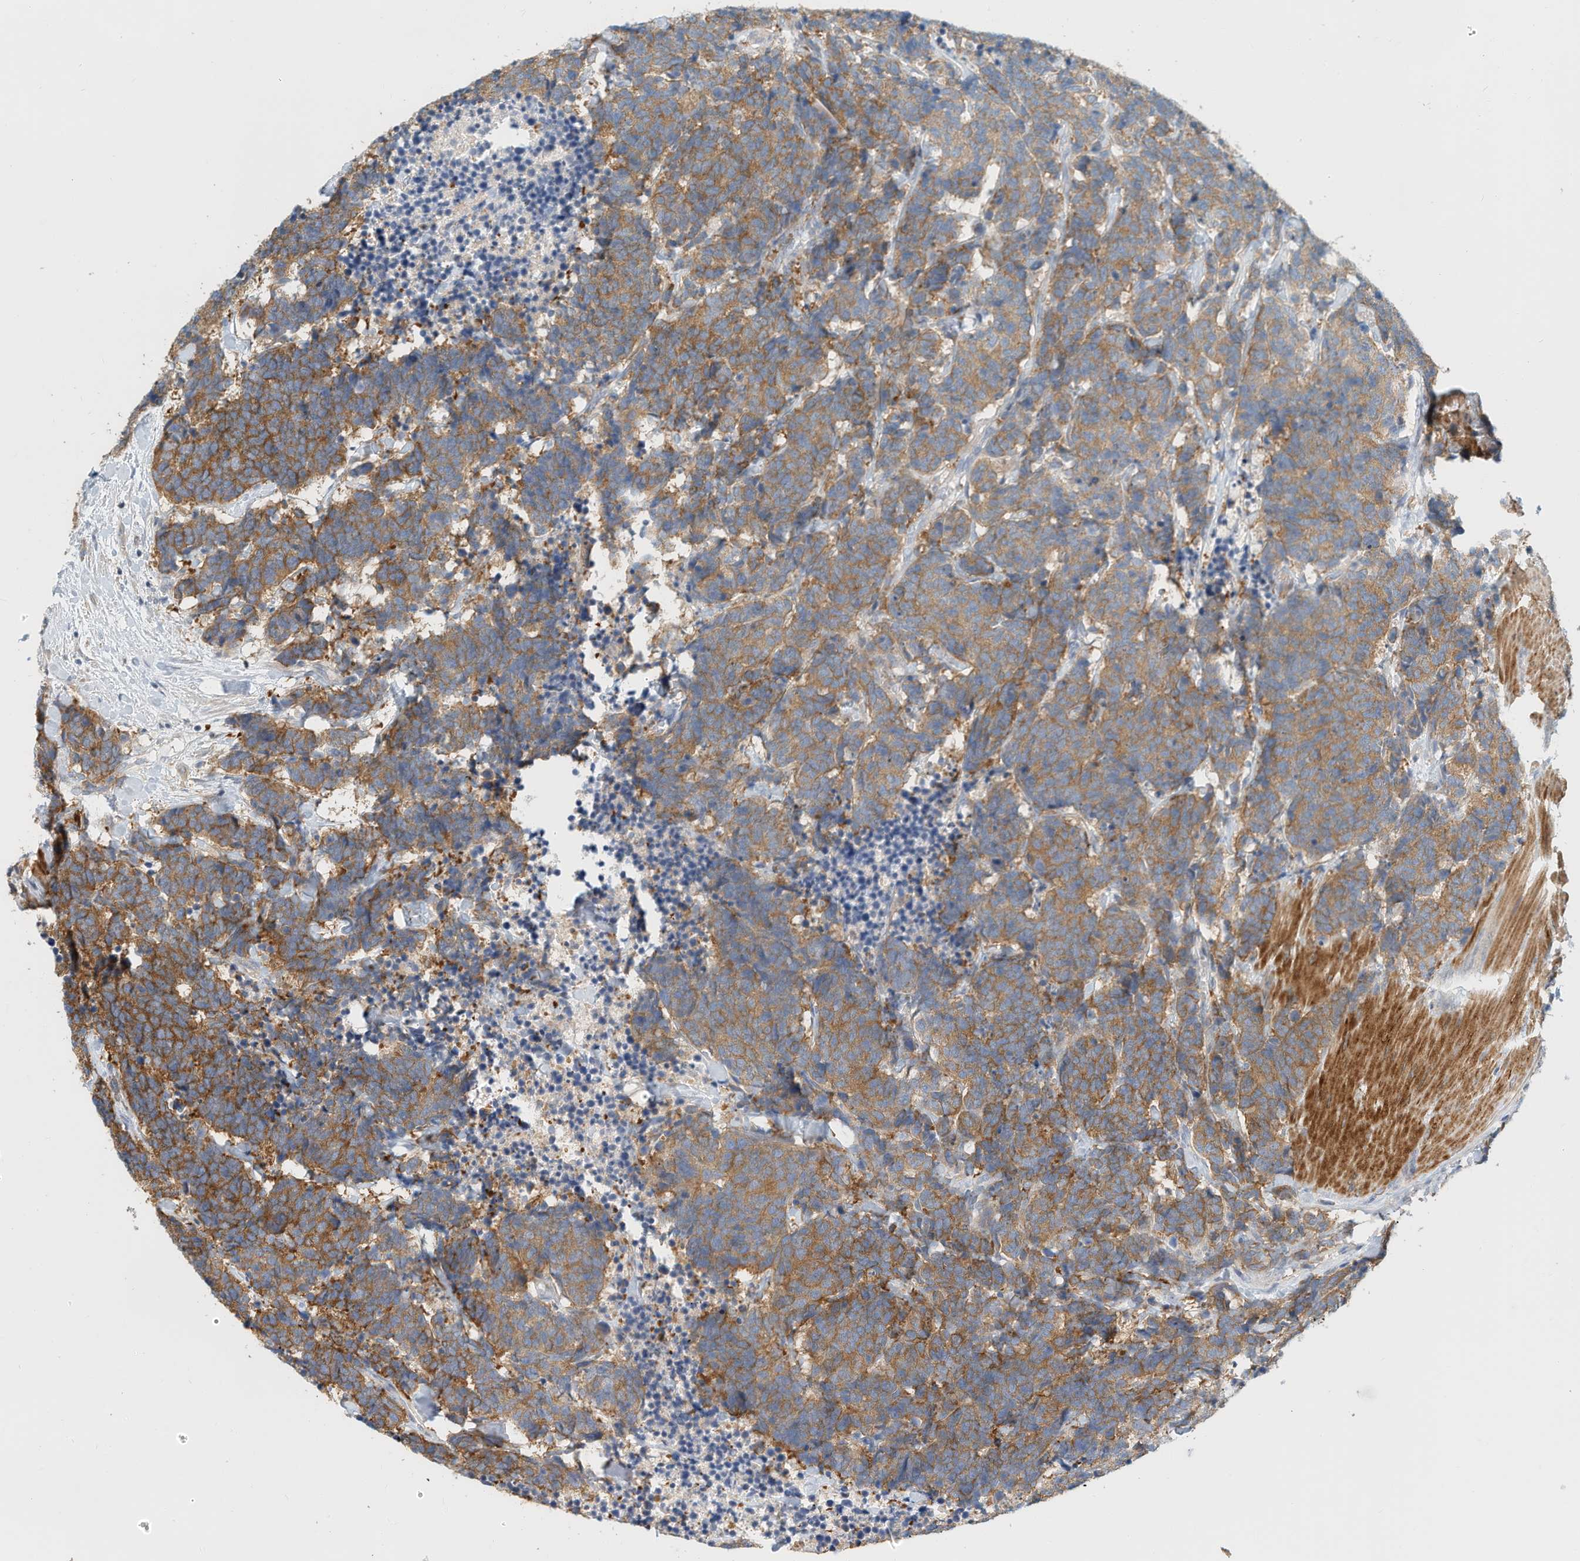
{"staining": {"intensity": "moderate", "quantity": ">75%", "location": "cytoplasmic/membranous"}, "tissue": "carcinoid", "cell_type": "Tumor cells", "image_type": "cancer", "snomed": [{"axis": "morphology", "description": "Carcinoma, NOS"}, {"axis": "morphology", "description": "Carcinoid, malignant, NOS"}, {"axis": "topography", "description": "Urinary bladder"}], "caption": "Protein analysis of carcinoma tissue exhibits moderate cytoplasmic/membranous expression in approximately >75% of tumor cells.", "gene": "MICAL1", "patient": {"sex": "male", "age": 57}}